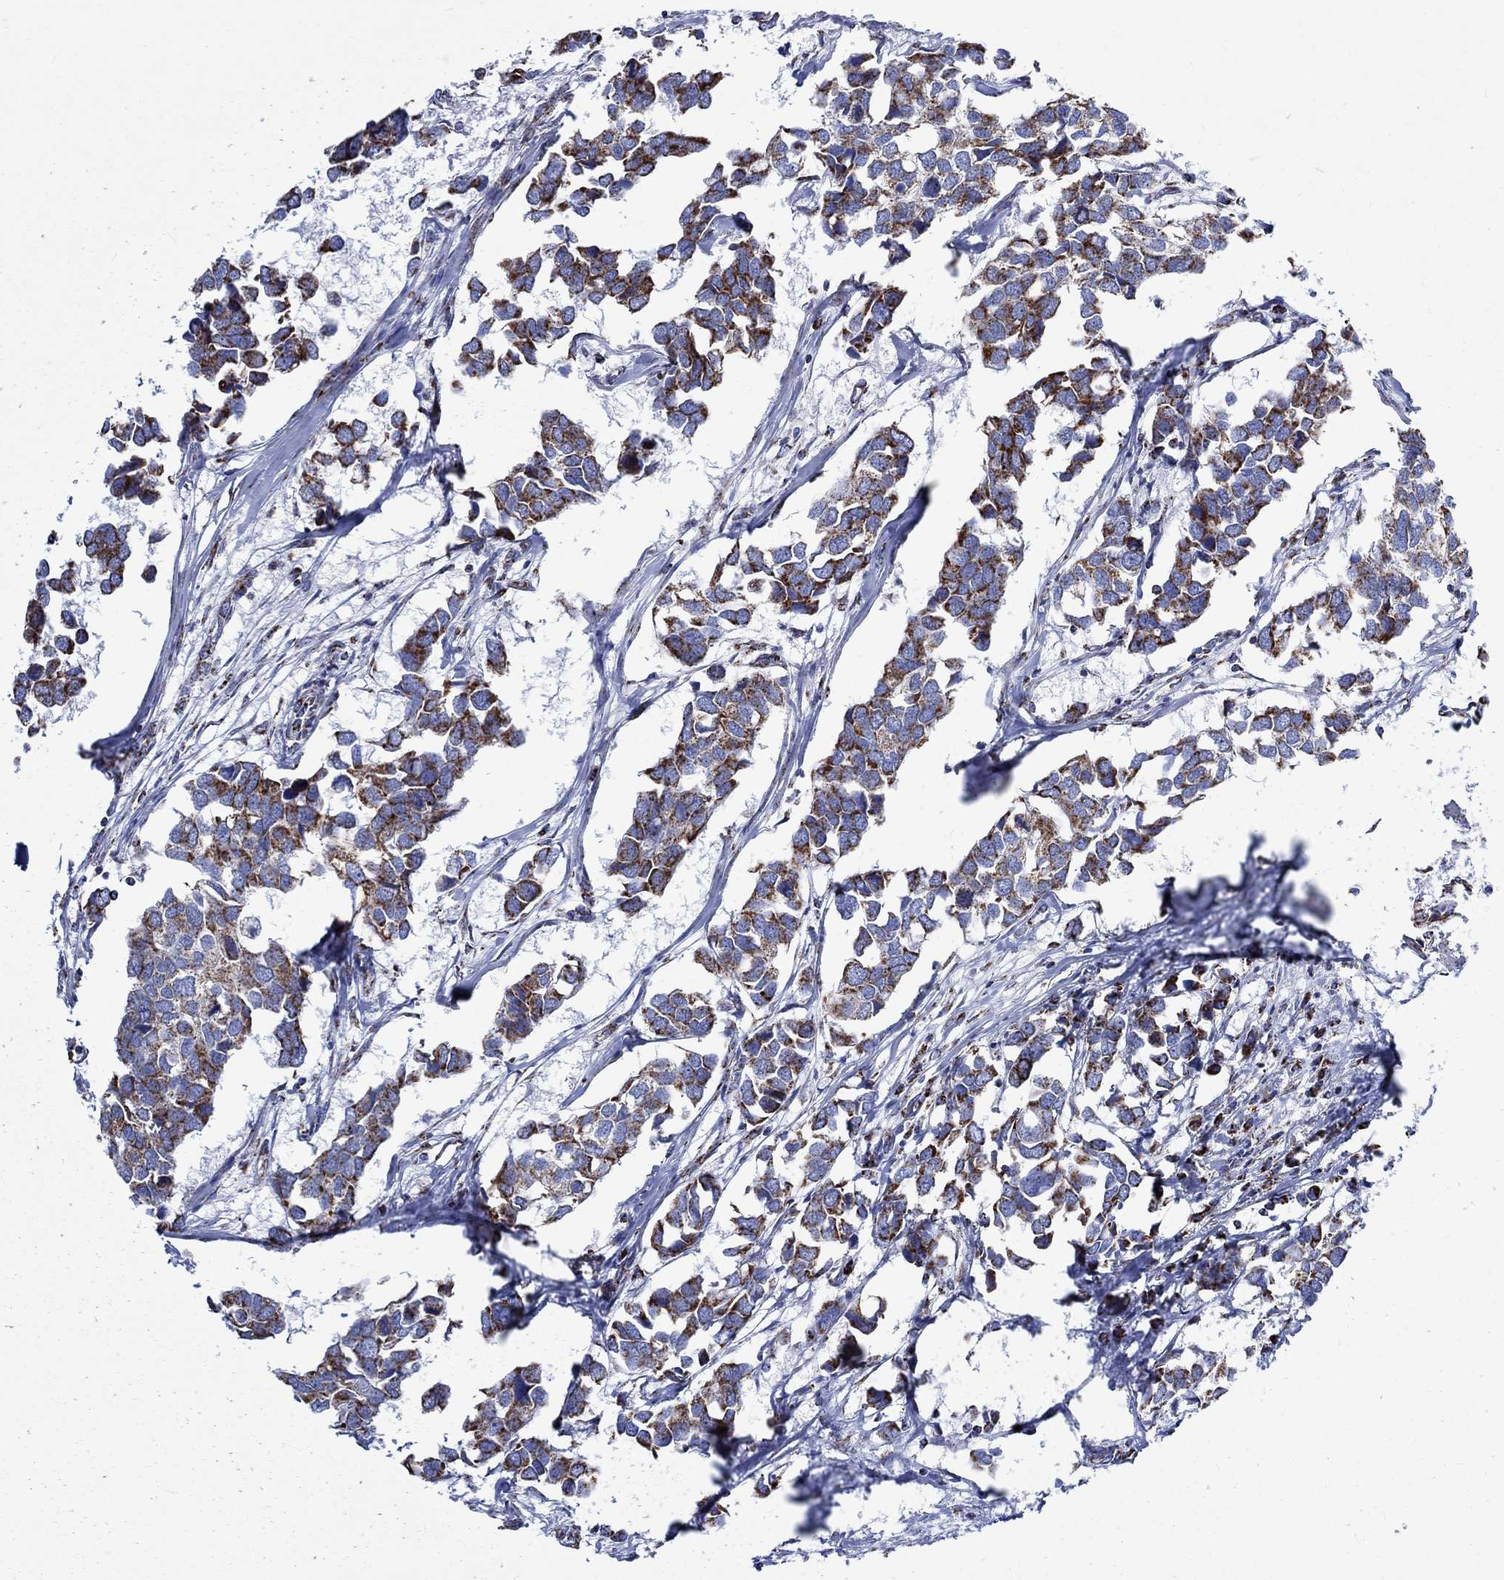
{"staining": {"intensity": "strong", "quantity": "25%-75%", "location": "cytoplasmic/membranous"}, "tissue": "breast cancer", "cell_type": "Tumor cells", "image_type": "cancer", "snomed": [{"axis": "morphology", "description": "Duct carcinoma"}, {"axis": "topography", "description": "Breast"}], "caption": "Tumor cells display high levels of strong cytoplasmic/membranous positivity in about 25%-75% of cells in human infiltrating ductal carcinoma (breast).", "gene": "RCE1", "patient": {"sex": "female", "age": 83}}